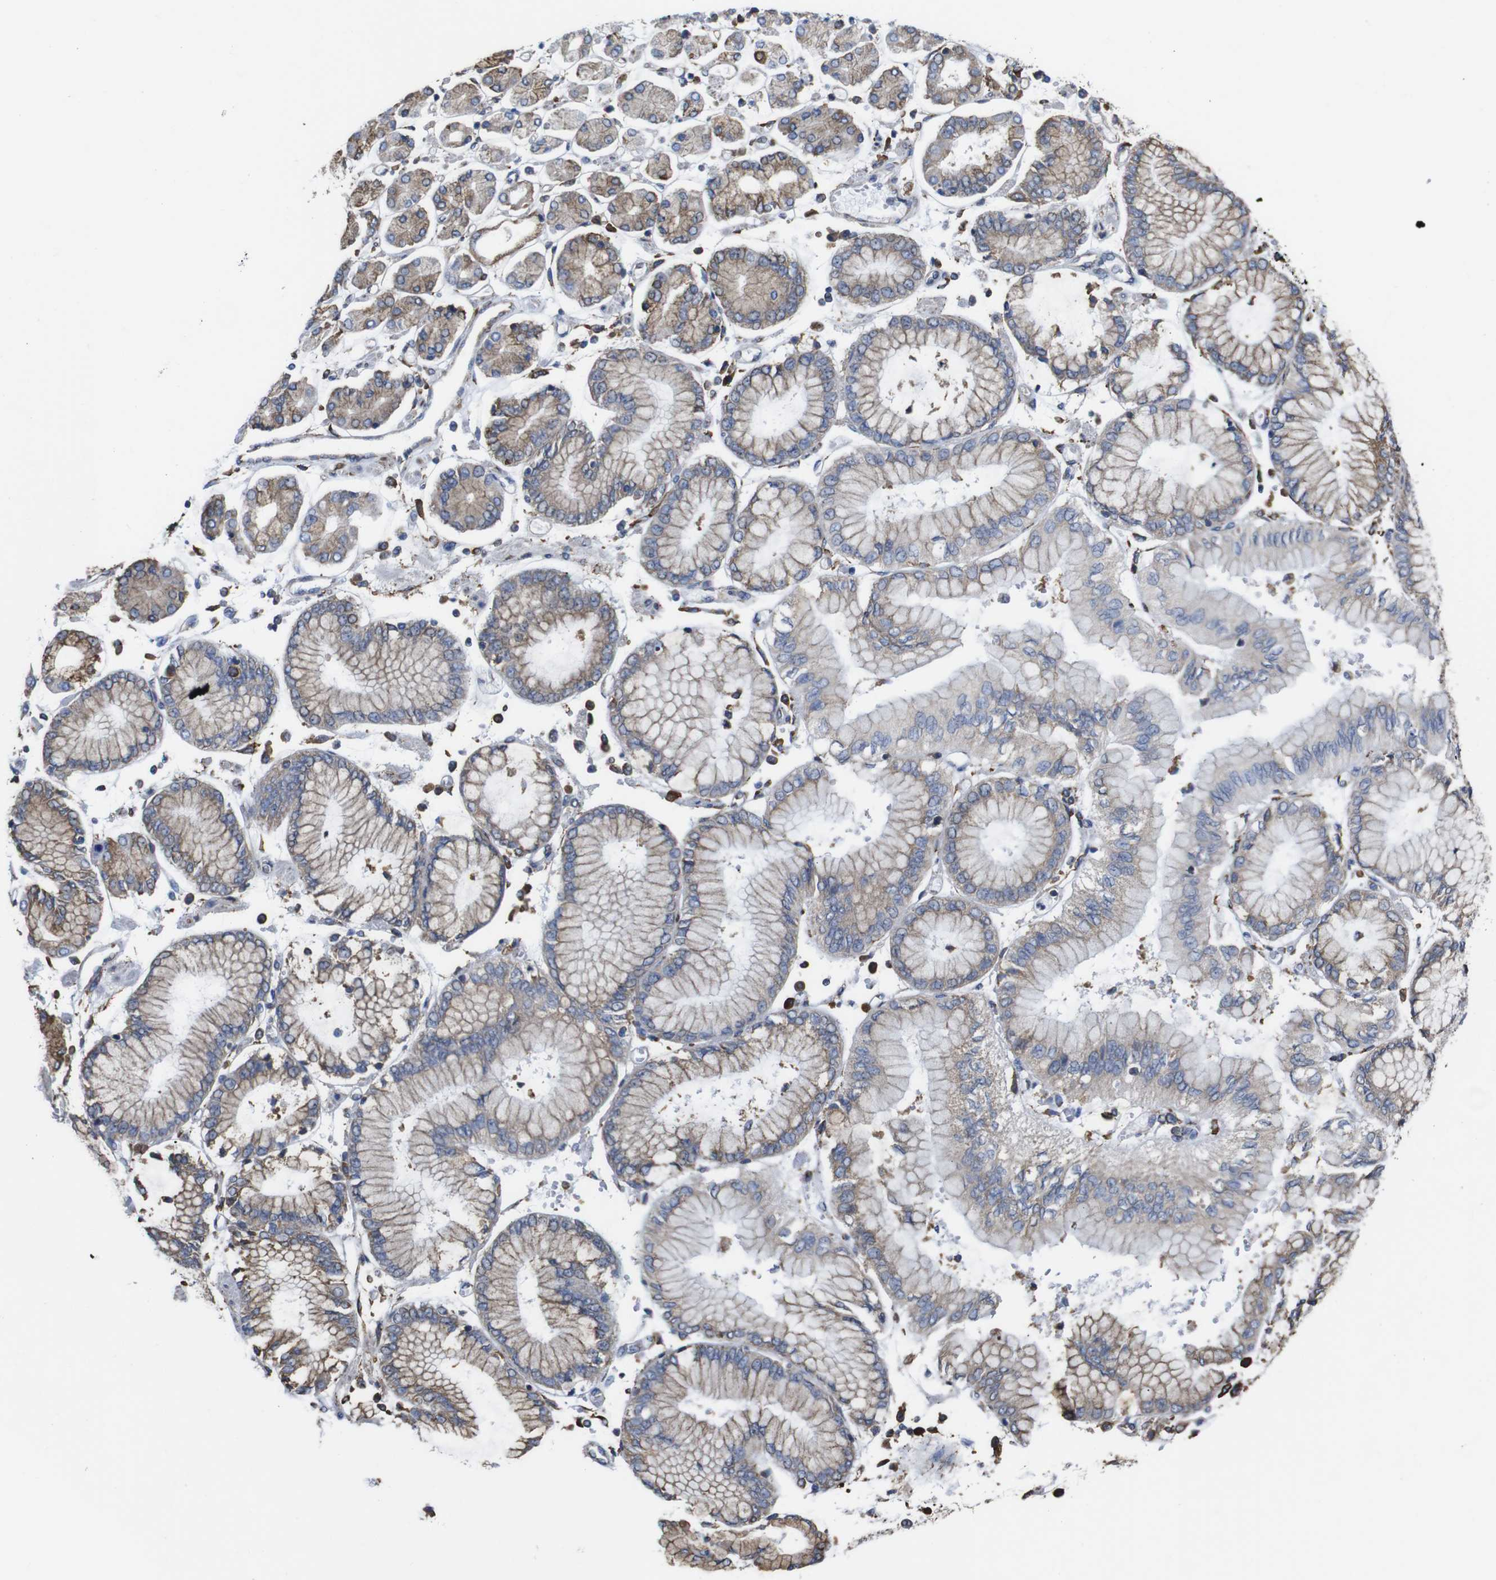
{"staining": {"intensity": "moderate", "quantity": "25%-75%", "location": "cytoplasmic/membranous"}, "tissue": "stomach cancer", "cell_type": "Tumor cells", "image_type": "cancer", "snomed": [{"axis": "morphology", "description": "Adenocarcinoma, NOS"}, {"axis": "topography", "description": "Stomach"}], "caption": "About 25%-75% of tumor cells in human stomach adenocarcinoma exhibit moderate cytoplasmic/membranous protein positivity as visualized by brown immunohistochemical staining.", "gene": "PPIB", "patient": {"sex": "male", "age": 76}}